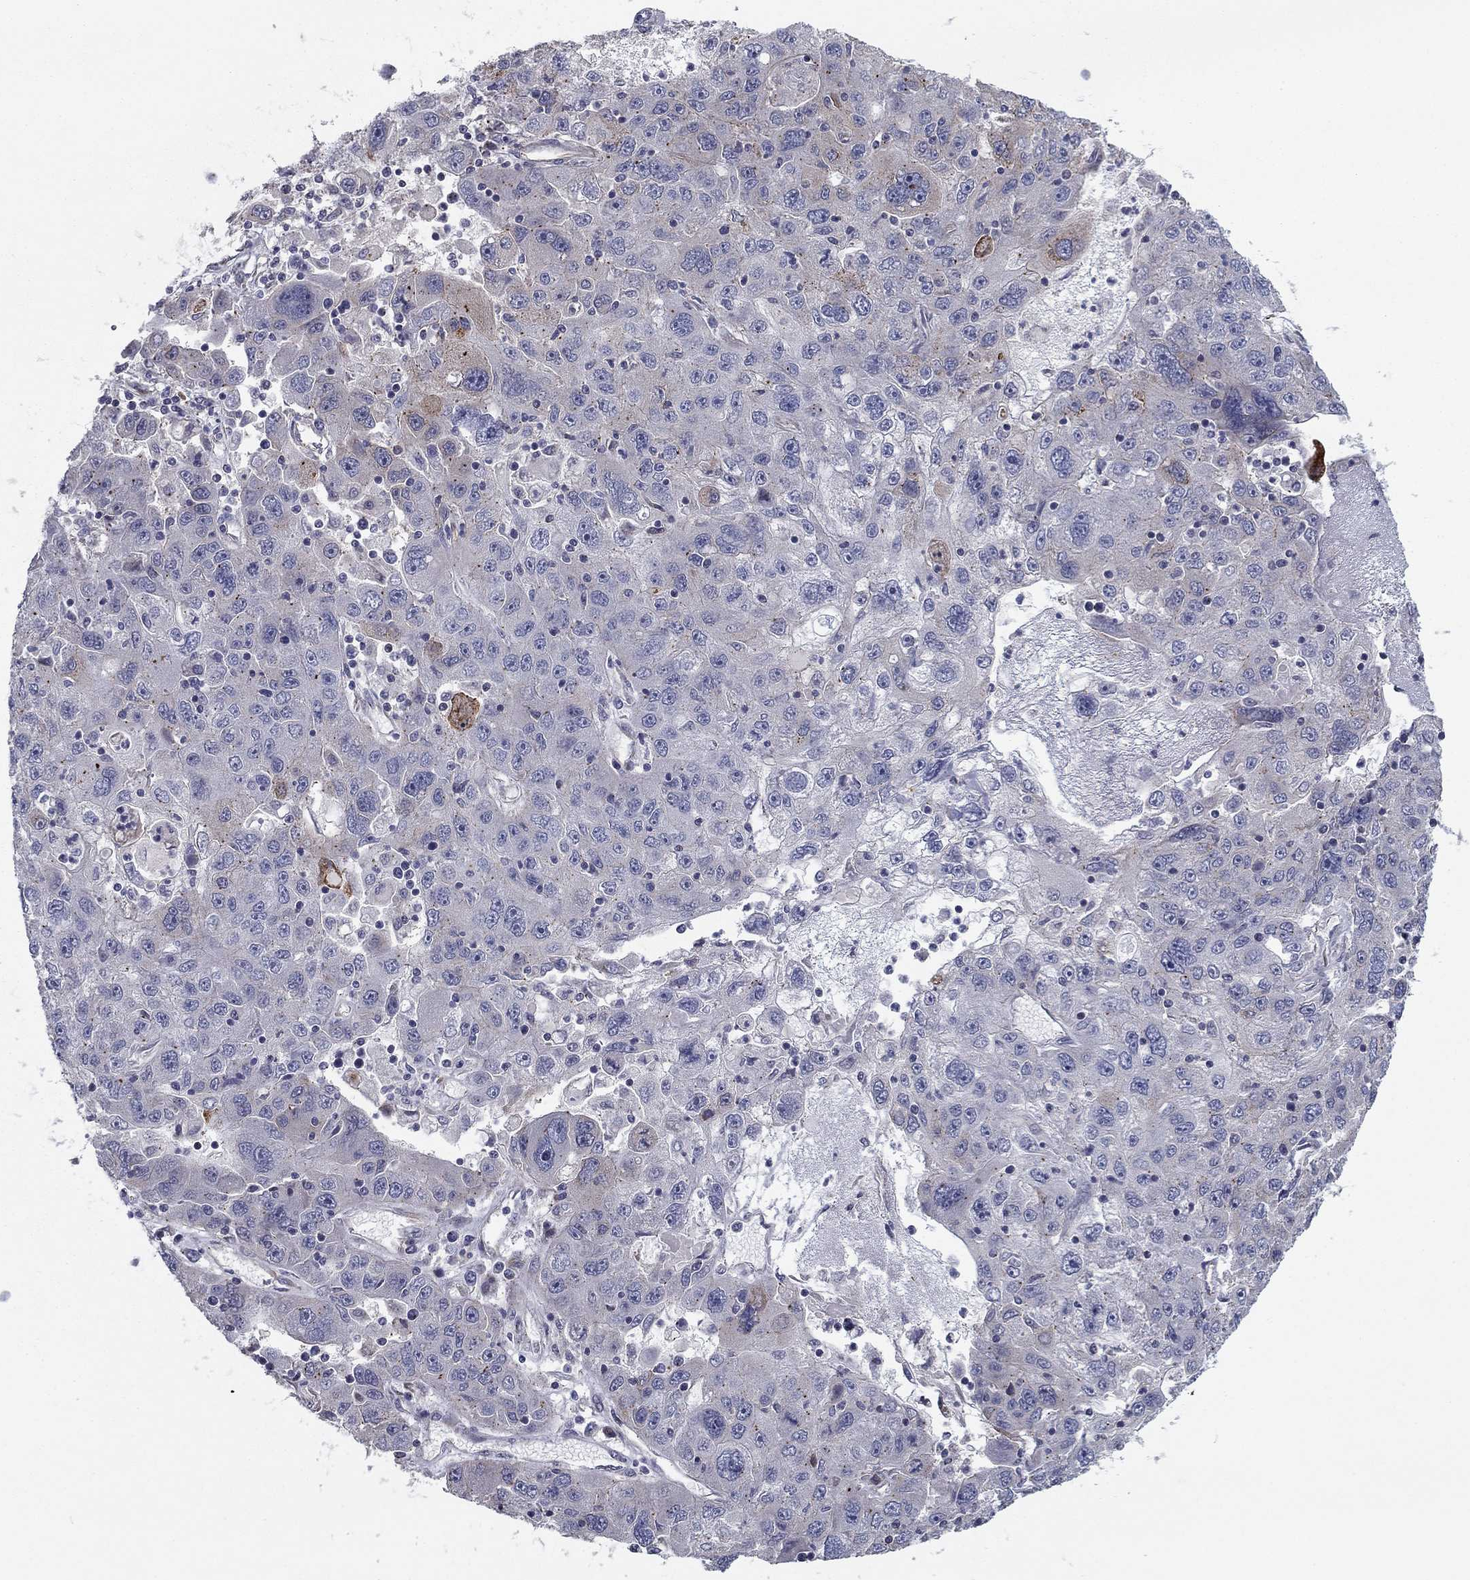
{"staining": {"intensity": "negative", "quantity": "none", "location": "none"}, "tissue": "stomach cancer", "cell_type": "Tumor cells", "image_type": "cancer", "snomed": [{"axis": "morphology", "description": "Adenocarcinoma, NOS"}, {"axis": "topography", "description": "Stomach"}], "caption": "Immunohistochemistry (IHC) of human stomach adenocarcinoma shows no positivity in tumor cells.", "gene": "CLSTN1", "patient": {"sex": "male", "age": 56}}